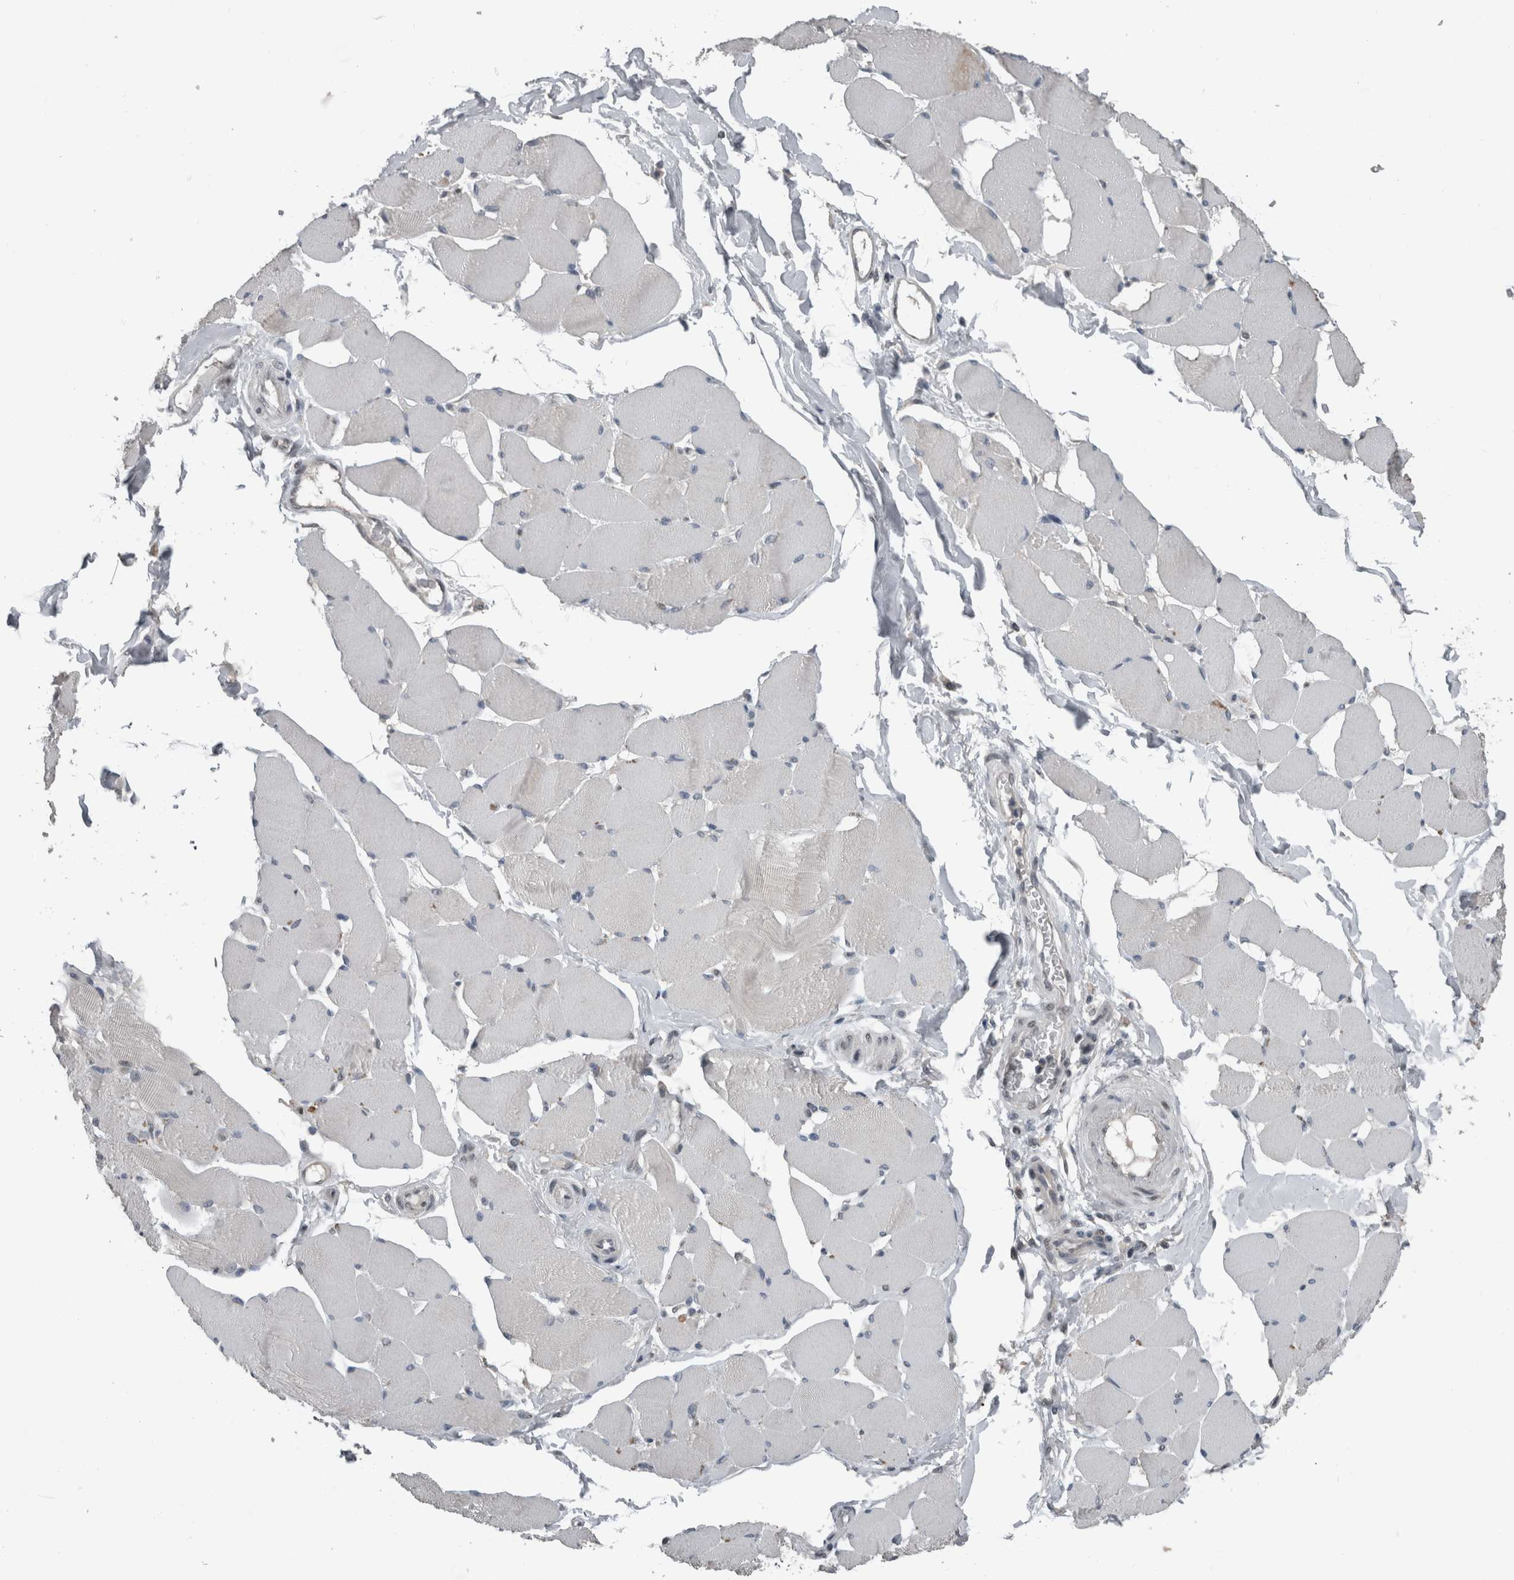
{"staining": {"intensity": "negative", "quantity": "none", "location": "none"}, "tissue": "skeletal muscle", "cell_type": "Myocytes", "image_type": "normal", "snomed": [{"axis": "morphology", "description": "Normal tissue, NOS"}, {"axis": "topography", "description": "Skin"}, {"axis": "topography", "description": "Skeletal muscle"}], "caption": "DAB (3,3'-diaminobenzidine) immunohistochemical staining of unremarkable skeletal muscle demonstrates no significant staining in myocytes.", "gene": "ZBTB21", "patient": {"sex": "male", "age": 83}}